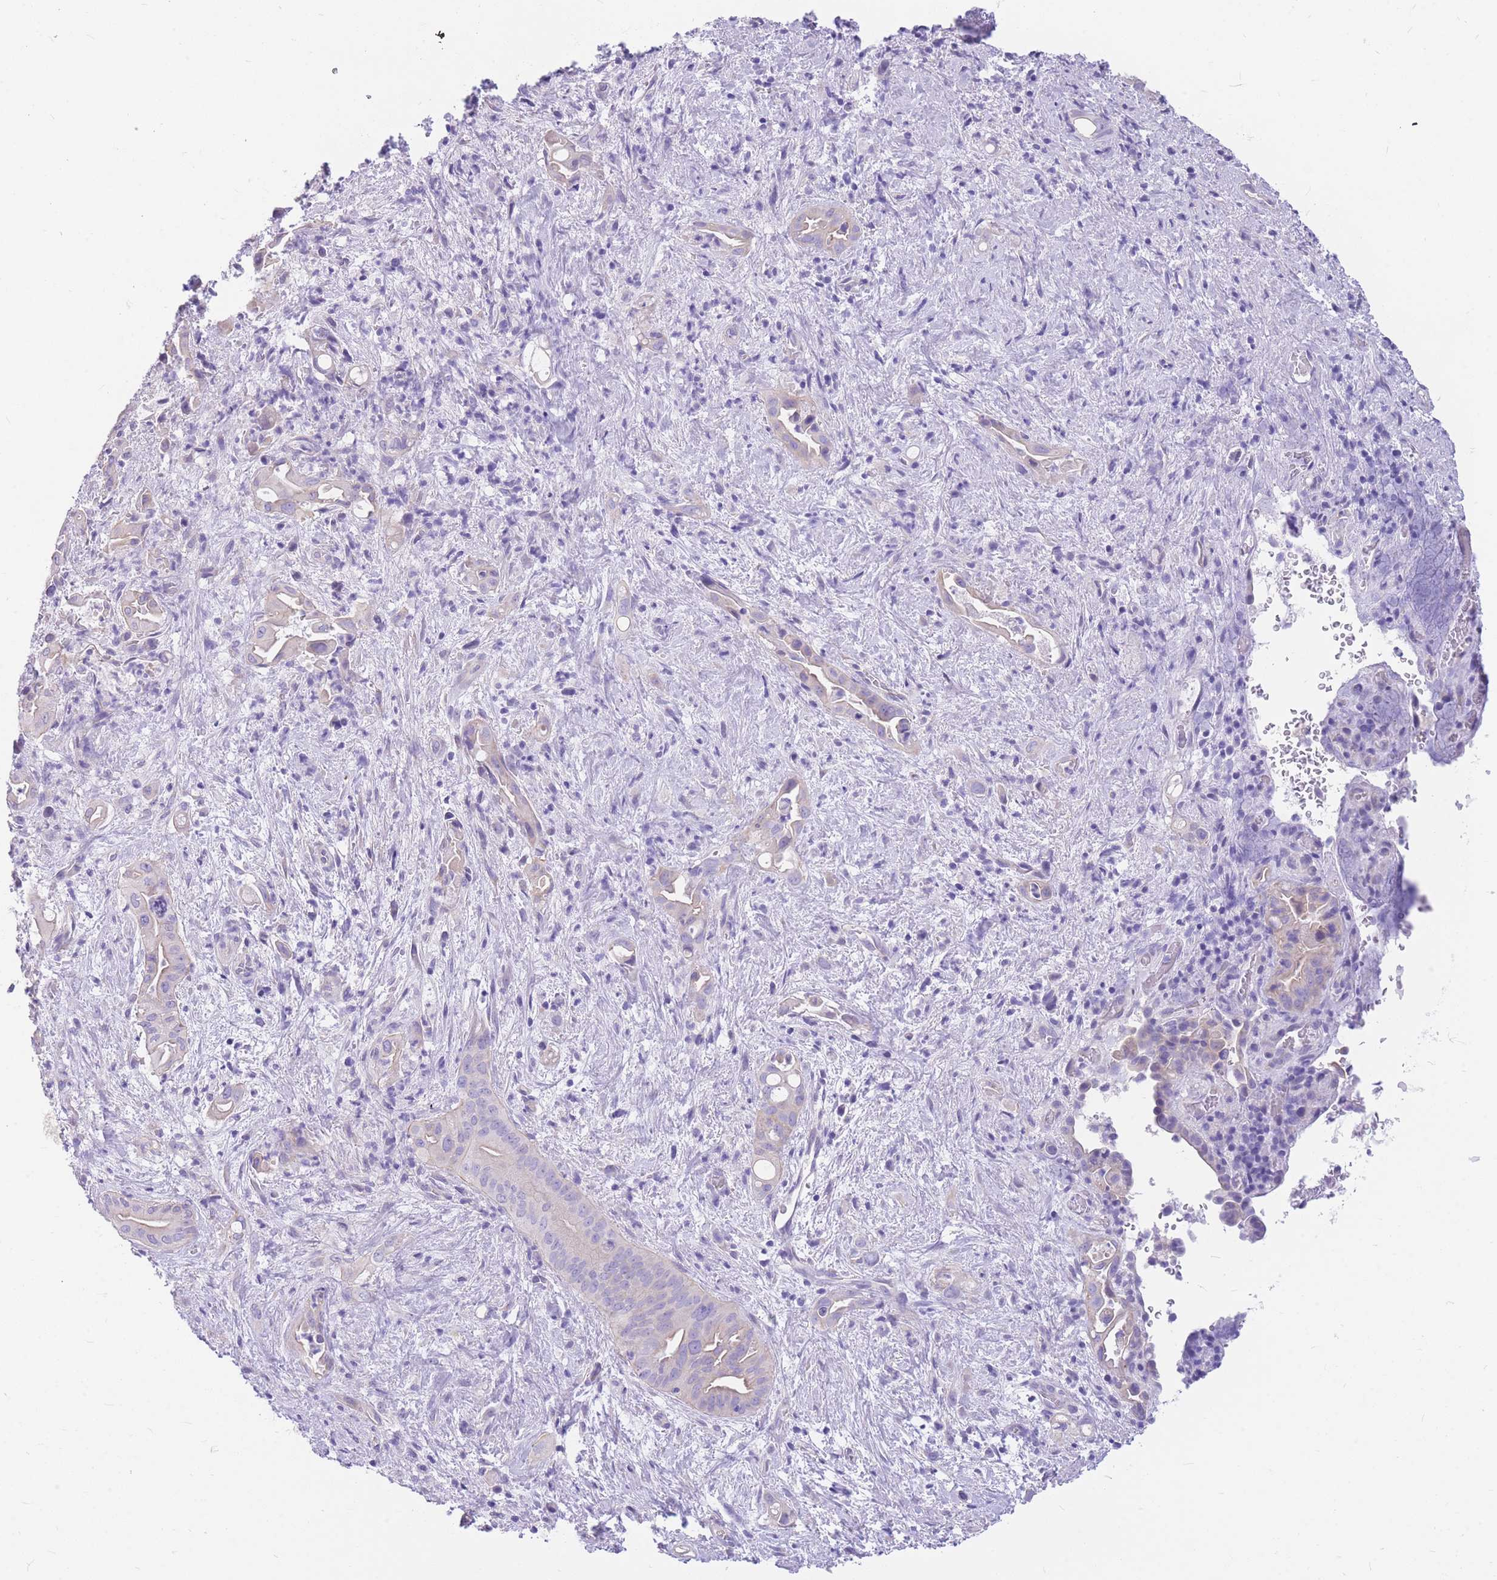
{"staining": {"intensity": "negative", "quantity": "none", "location": "none"}, "tissue": "liver cancer", "cell_type": "Tumor cells", "image_type": "cancer", "snomed": [{"axis": "morphology", "description": "Cholangiocarcinoma"}, {"axis": "topography", "description": "Liver"}], "caption": "High power microscopy image of an IHC micrograph of liver cancer (cholangiocarcinoma), revealing no significant expression in tumor cells. (Brightfield microscopy of DAB (3,3'-diaminobenzidine) immunohistochemistry at high magnification).", "gene": "ZNF311", "patient": {"sex": "female", "age": 68}}